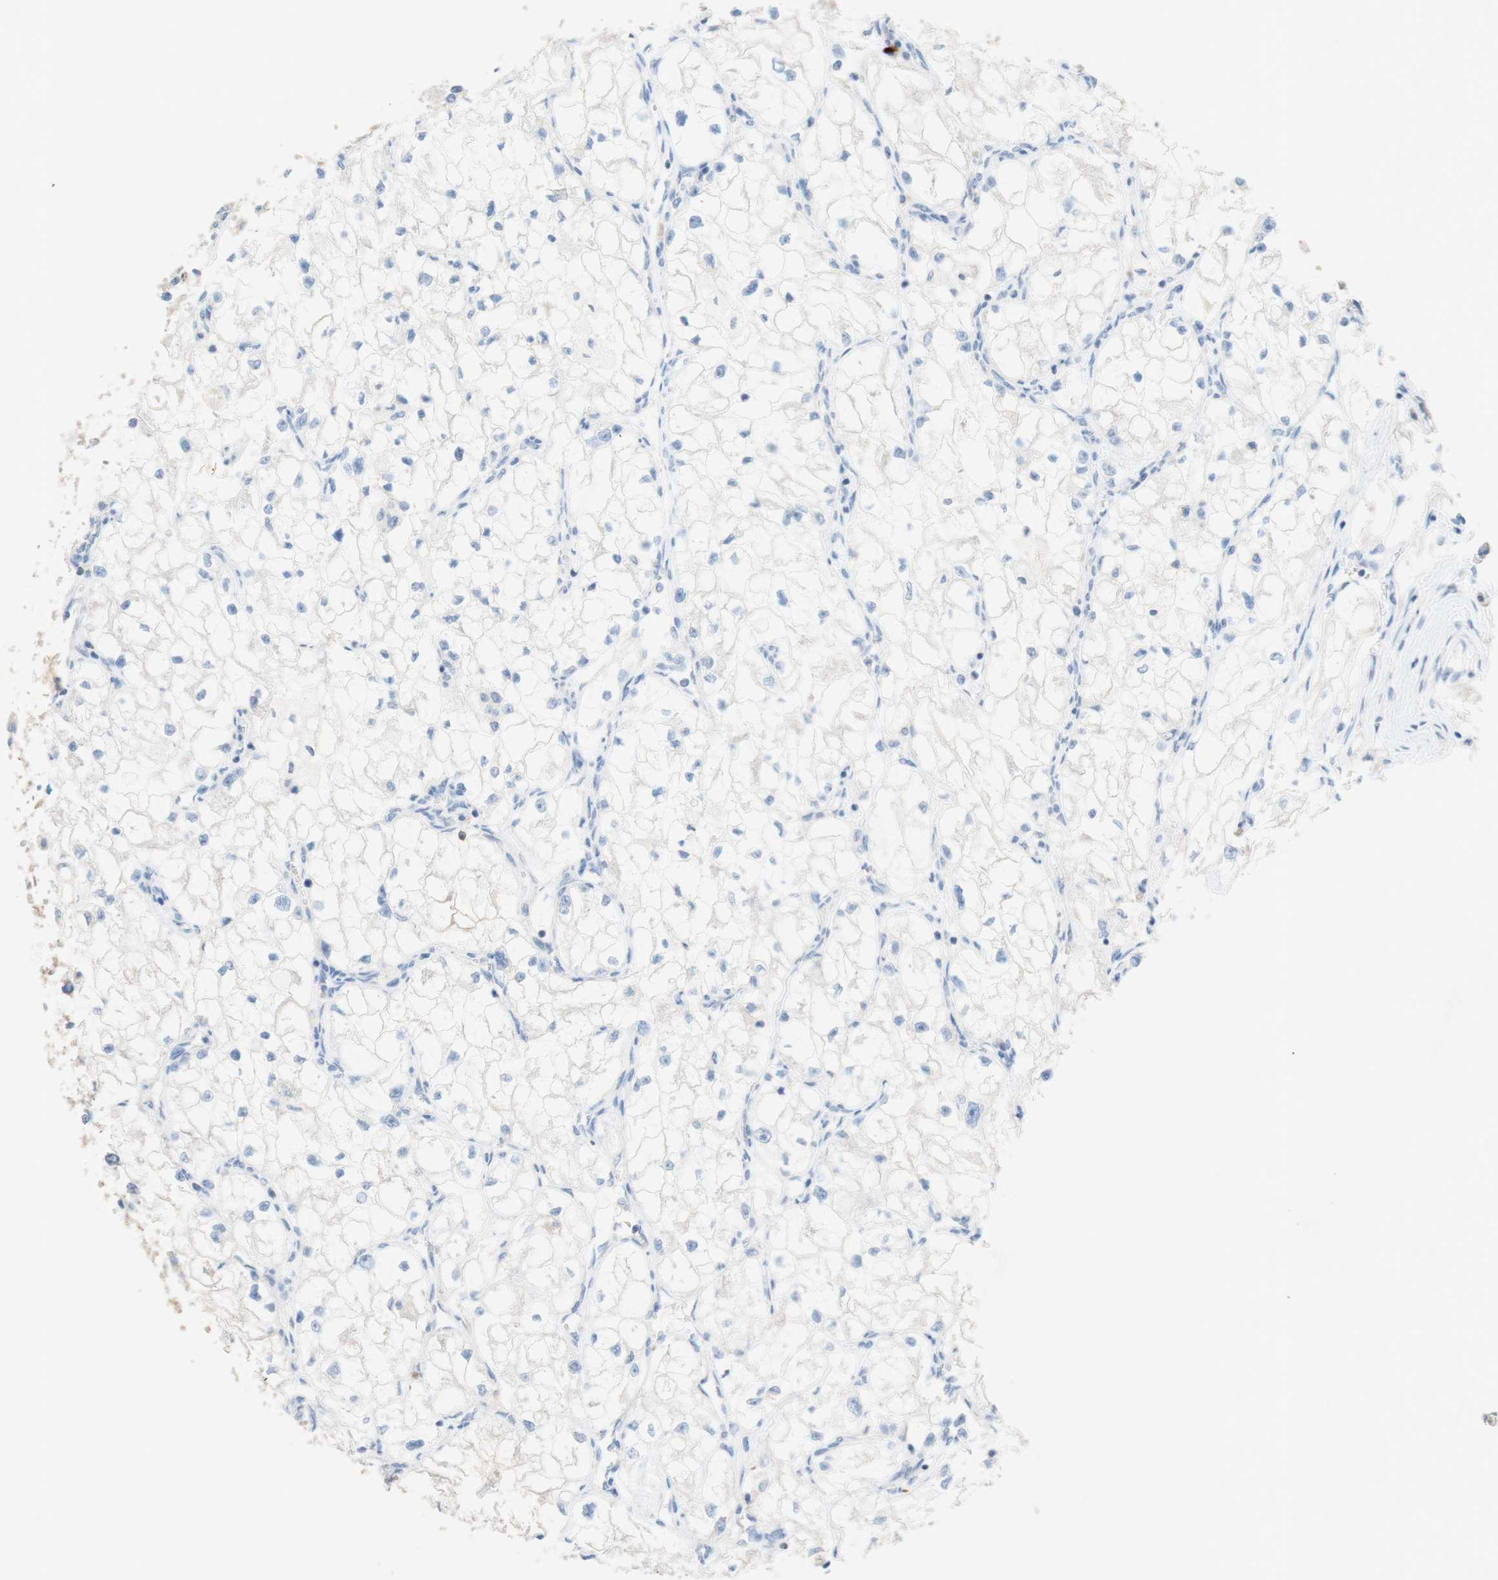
{"staining": {"intensity": "negative", "quantity": "none", "location": "none"}, "tissue": "renal cancer", "cell_type": "Tumor cells", "image_type": "cancer", "snomed": [{"axis": "morphology", "description": "Adenocarcinoma, NOS"}, {"axis": "topography", "description": "Kidney"}], "caption": "Tumor cells show no significant expression in renal cancer.", "gene": "PACSIN1", "patient": {"sex": "female", "age": 70}}